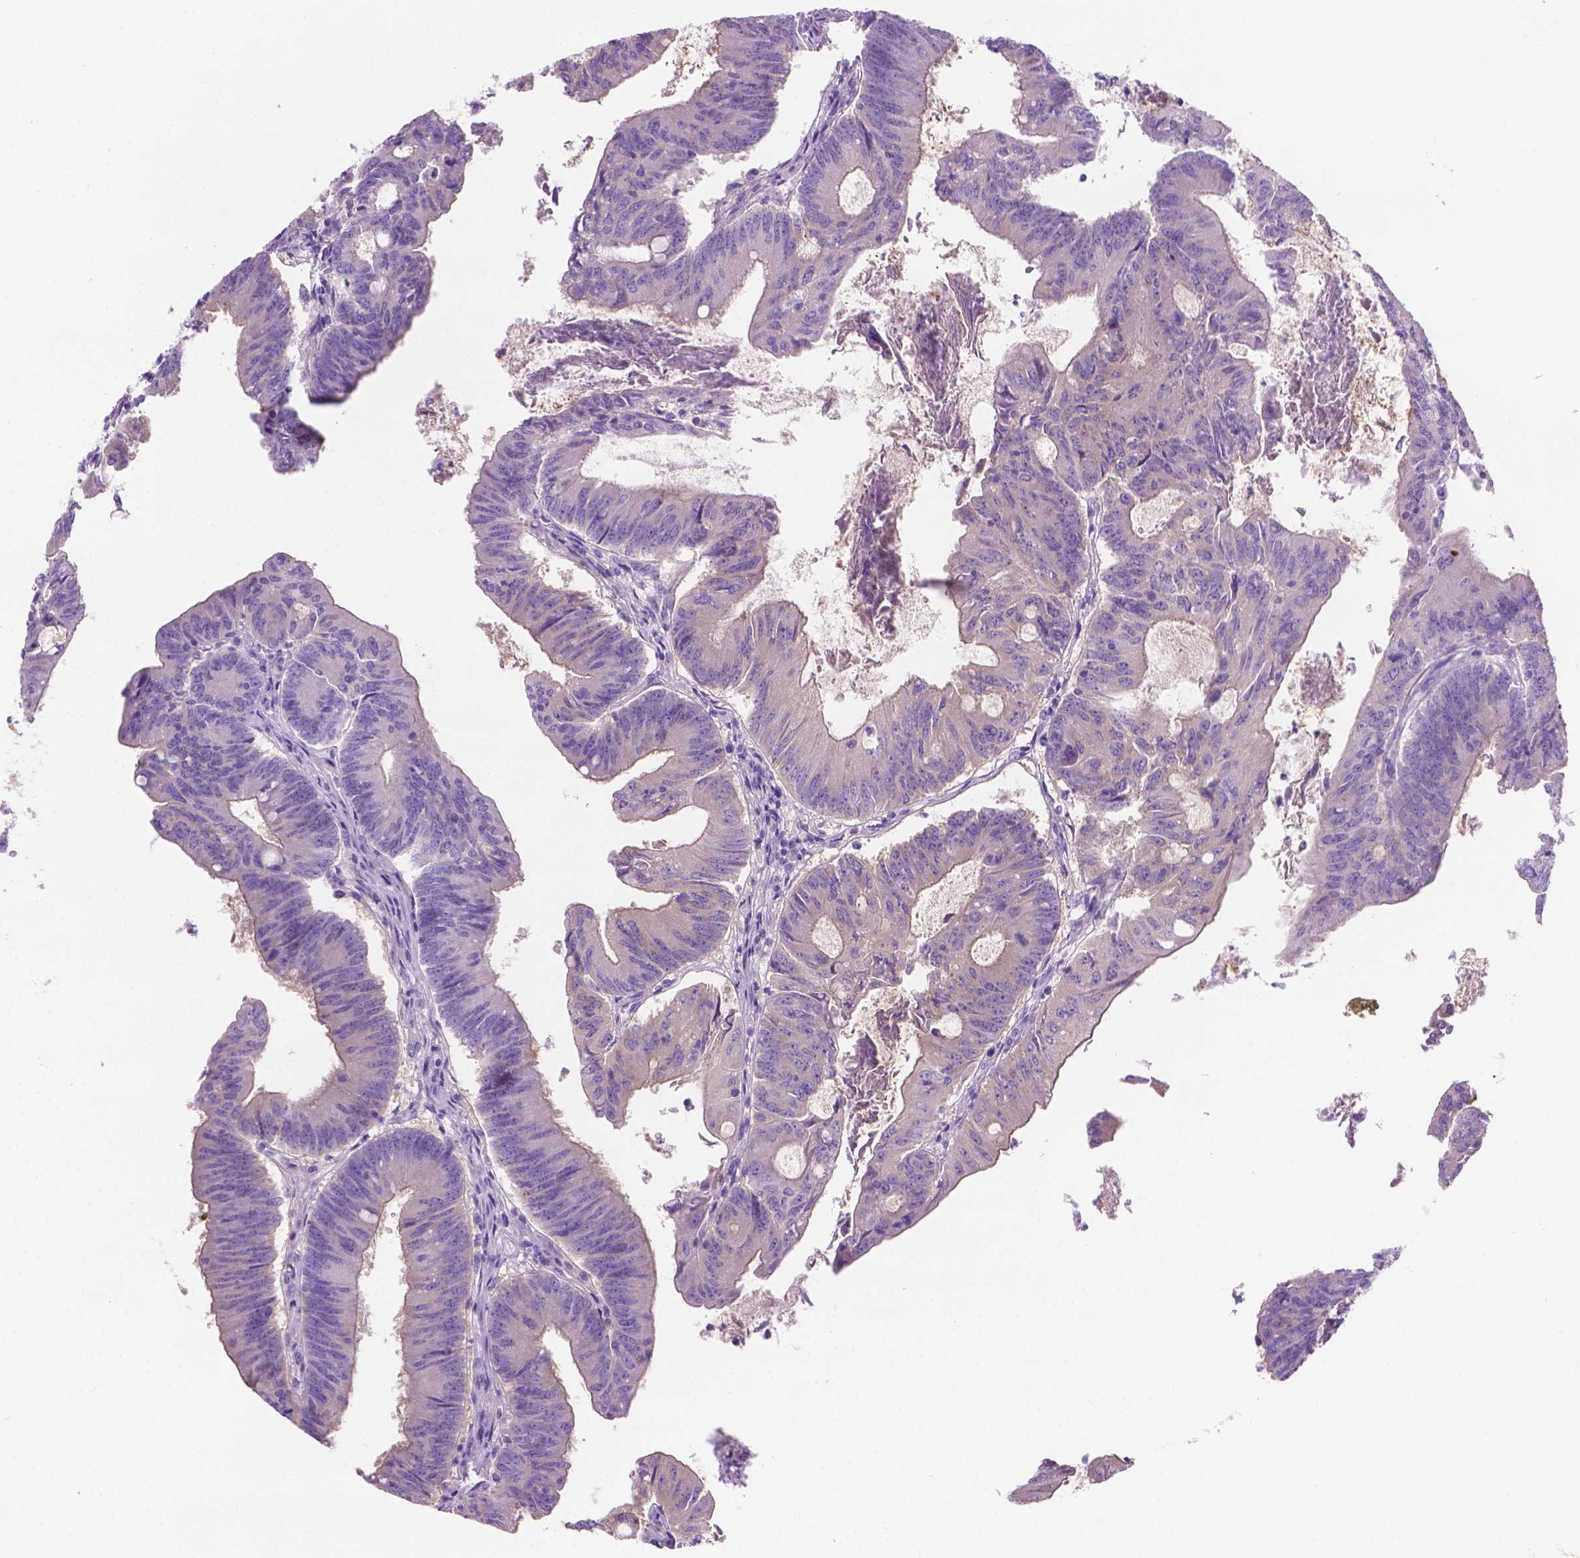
{"staining": {"intensity": "negative", "quantity": "none", "location": "none"}, "tissue": "colorectal cancer", "cell_type": "Tumor cells", "image_type": "cancer", "snomed": [{"axis": "morphology", "description": "Adenocarcinoma, NOS"}, {"axis": "topography", "description": "Colon"}], "caption": "High magnification brightfield microscopy of adenocarcinoma (colorectal) stained with DAB (3,3'-diaminobenzidine) (brown) and counterstained with hematoxylin (blue): tumor cells show no significant staining.", "gene": "FASN", "patient": {"sex": "female", "age": 70}}